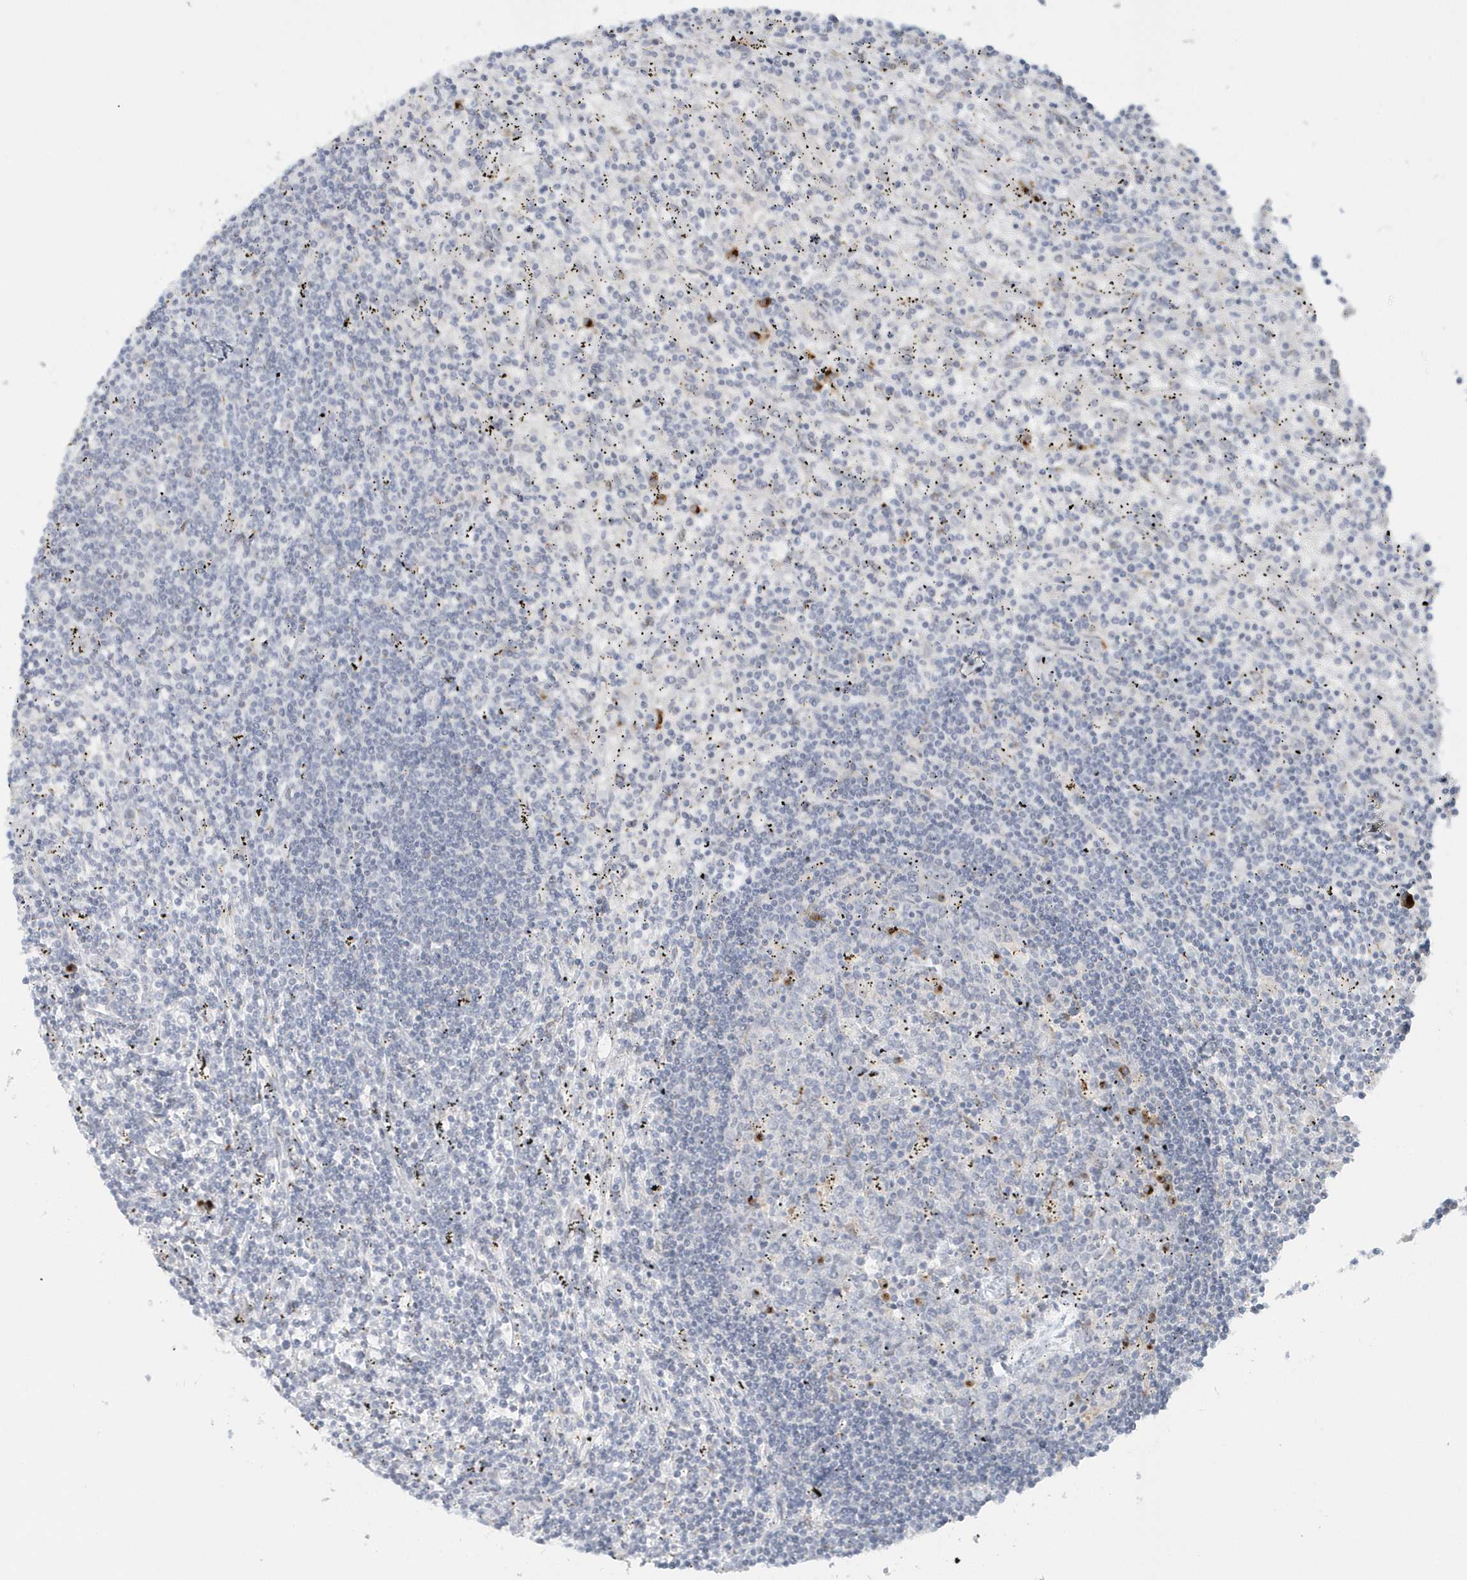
{"staining": {"intensity": "negative", "quantity": "none", "location": "none"}, "tissue": "lymphoma", "cell_type": "Tumor cells", "image_type": "cancer", "snomed": [{"axis": "morphology", "description": "Malignant lymphoma, non-Hodgkin's type, Low grade"}, {"axis": "topography", "description": "Spleen"}], "caption": "Tumor cells show no significant expression in lymphoma. The staining was performed using DAB (3,3'-diaminobenzidine) to visualize the protein expression in brown, while the nuclei were stained in blue with hematoxylin (Magnification: 20x).", "gene": "DHFR", "patient": {"sex": "male", "age": 76}}